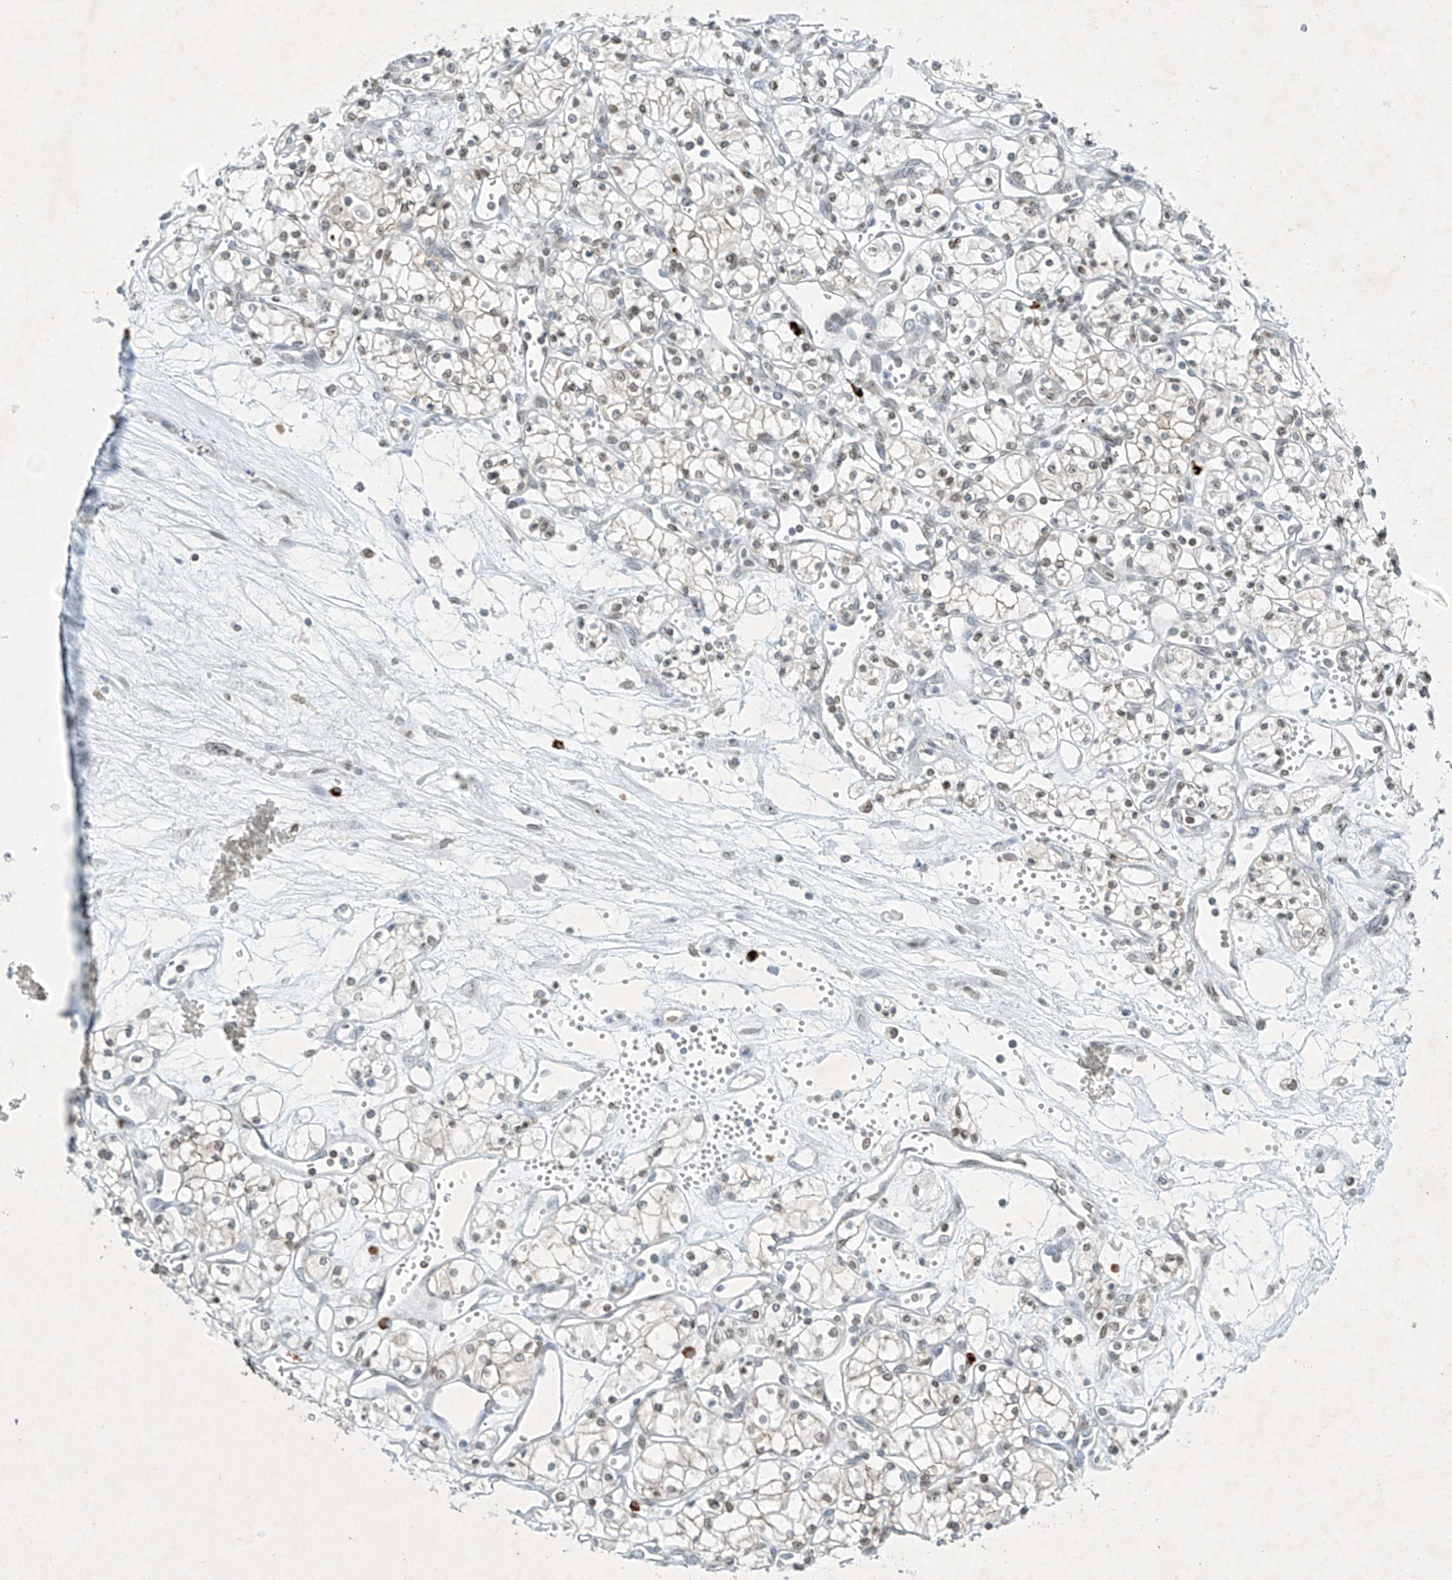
{"staining": {"intensity": "weak", "quantity": "<25%", "location": "nuclear"}, "tissue": "renal cancer", "cell_type": "Tumor cells", "image_type": "cancer", "snomed": [{"axis": "morphology", "description": "Adenocarcinoma, NOS"}, {"axis": "topography", "description": "Kidney"}], "caption": "The micrograph displays no staining of tumor cells in renal adenocarcinoma.", "gene": "SAMD15", "patient": {"sex": "male", "age": 59}}